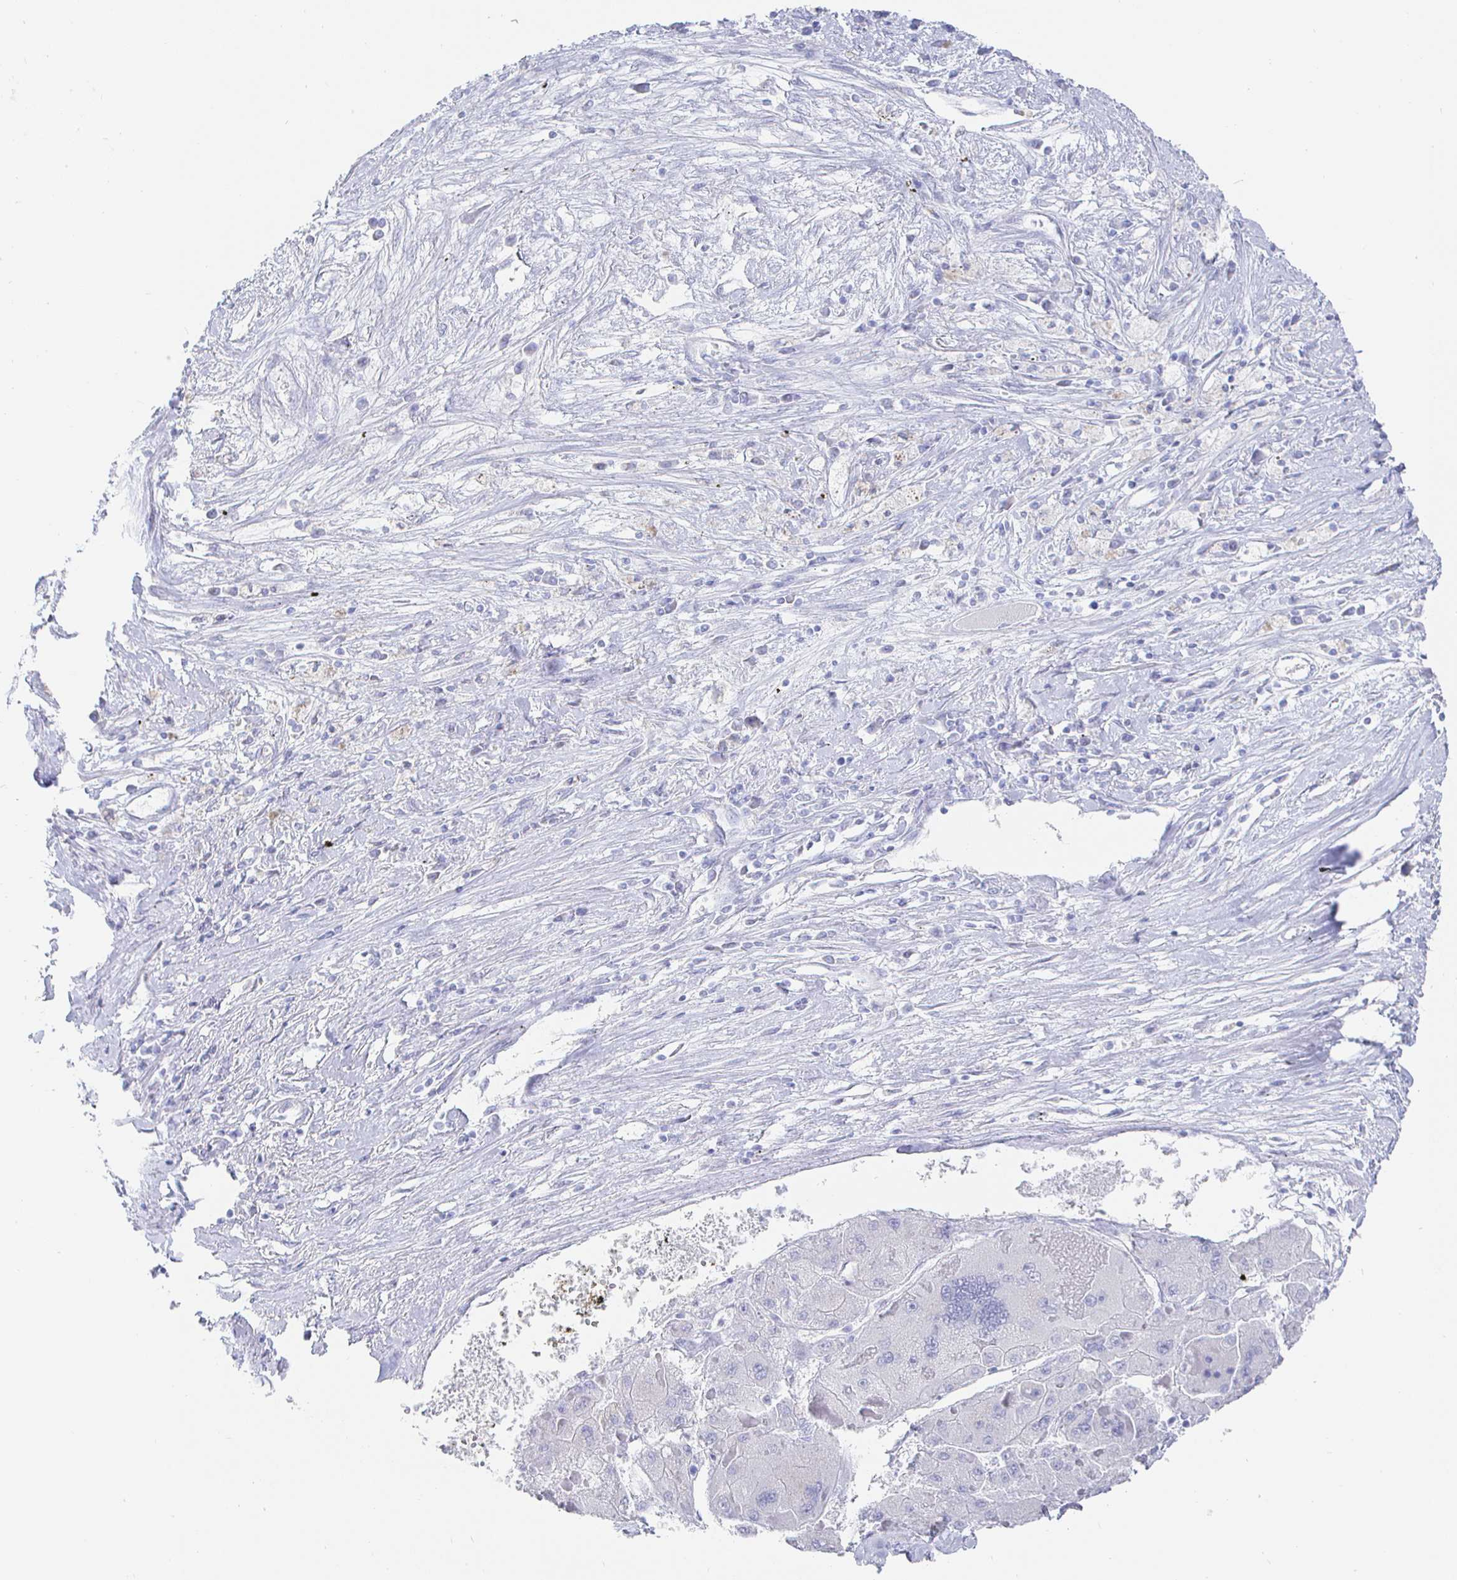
{"staining": {"intensity": "negative", "quantity": "none", "location": "none"}, "tissue": "liver cancer", "cell_type": "Tumor cells", "image_type": "cancer", "snomed": [{"axis": "morphology", "description": "Carcinoma, Hepatocellular, NOS"}, {"axis": "topography", "description": "Liver"}], "caption": "This is an immunohistochemistry (IHC) photomicrograph of liver cancer. There is no positivity in tumor cells.", "gene": "CLCA1", "patient": {"sex": "female", "age": 73}}